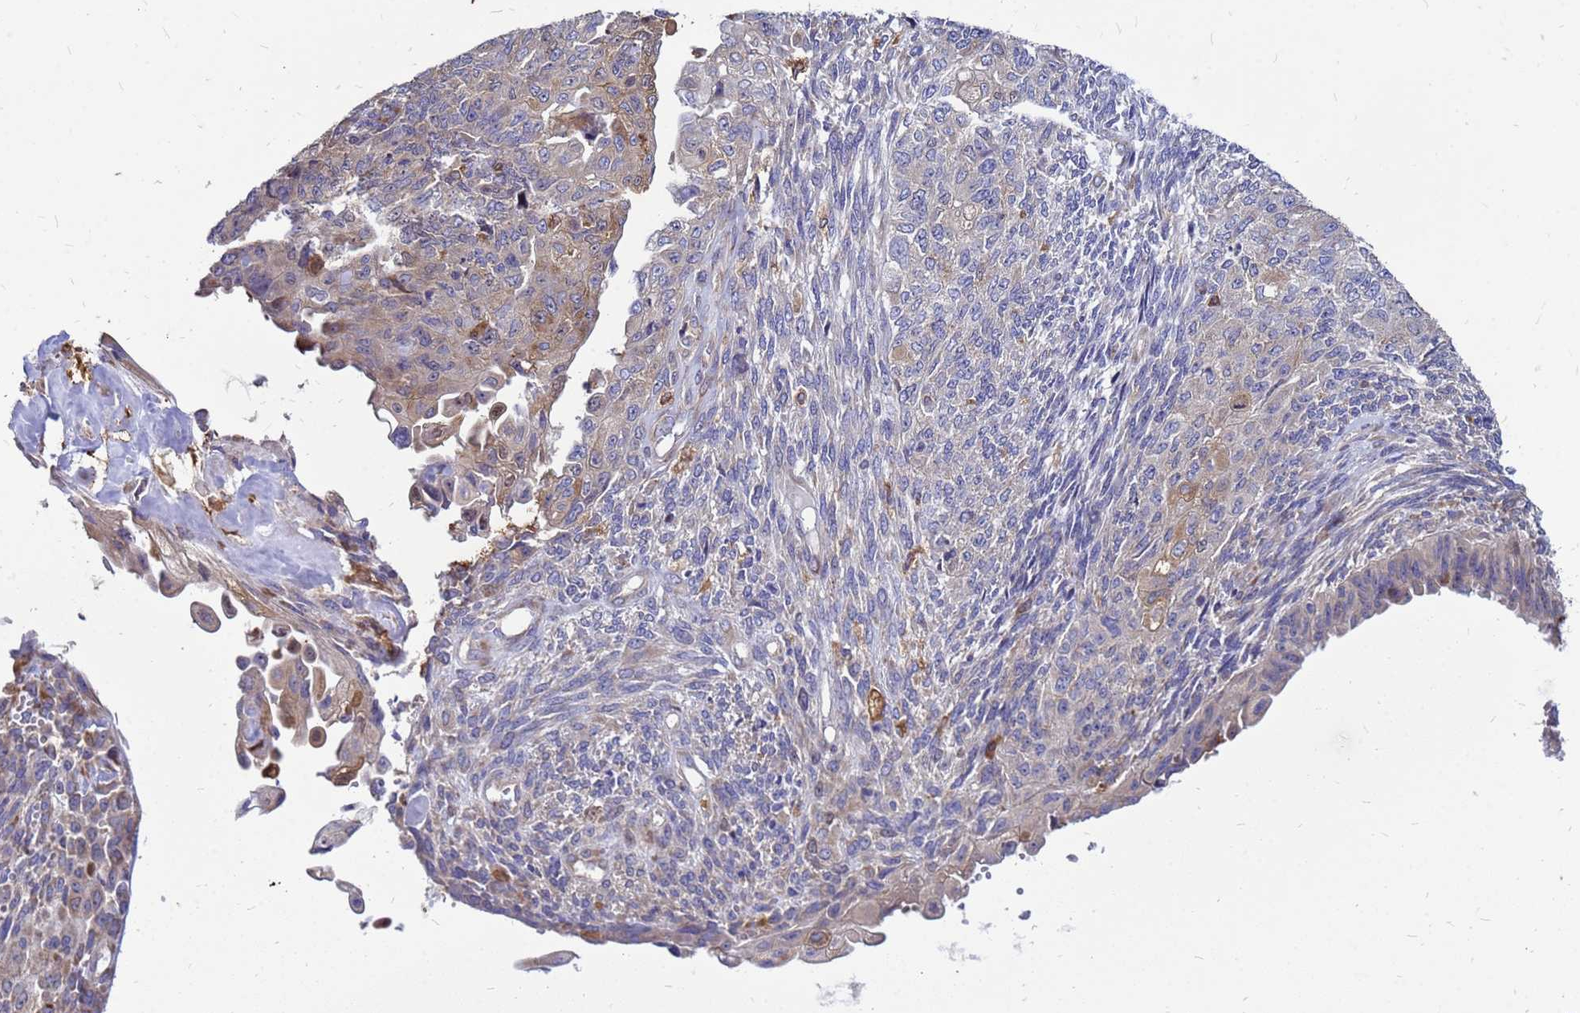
{"staining": {"intensity": "moderate", "quantity": "<25%", "location": "cytoplasmic/membranous"}, "tissue": "endometrial cancer", "cell_type": "Tumor cells", "image_type": "cancer", "snomed": [{"axis": "morphology", "description": "Adenocarcinoma, NOS"}, {"axis": "topography", "description": "Endometrium"}], "caption": "Immunohistochemical staining of human endometrial cancer (adenocarcinoma) reveals low levels of moderate cytoplasmic/membranous expression in about <25% of tumor cells.", "gene": "MOB2", "patient": {"sex": "female", "age": 32}}